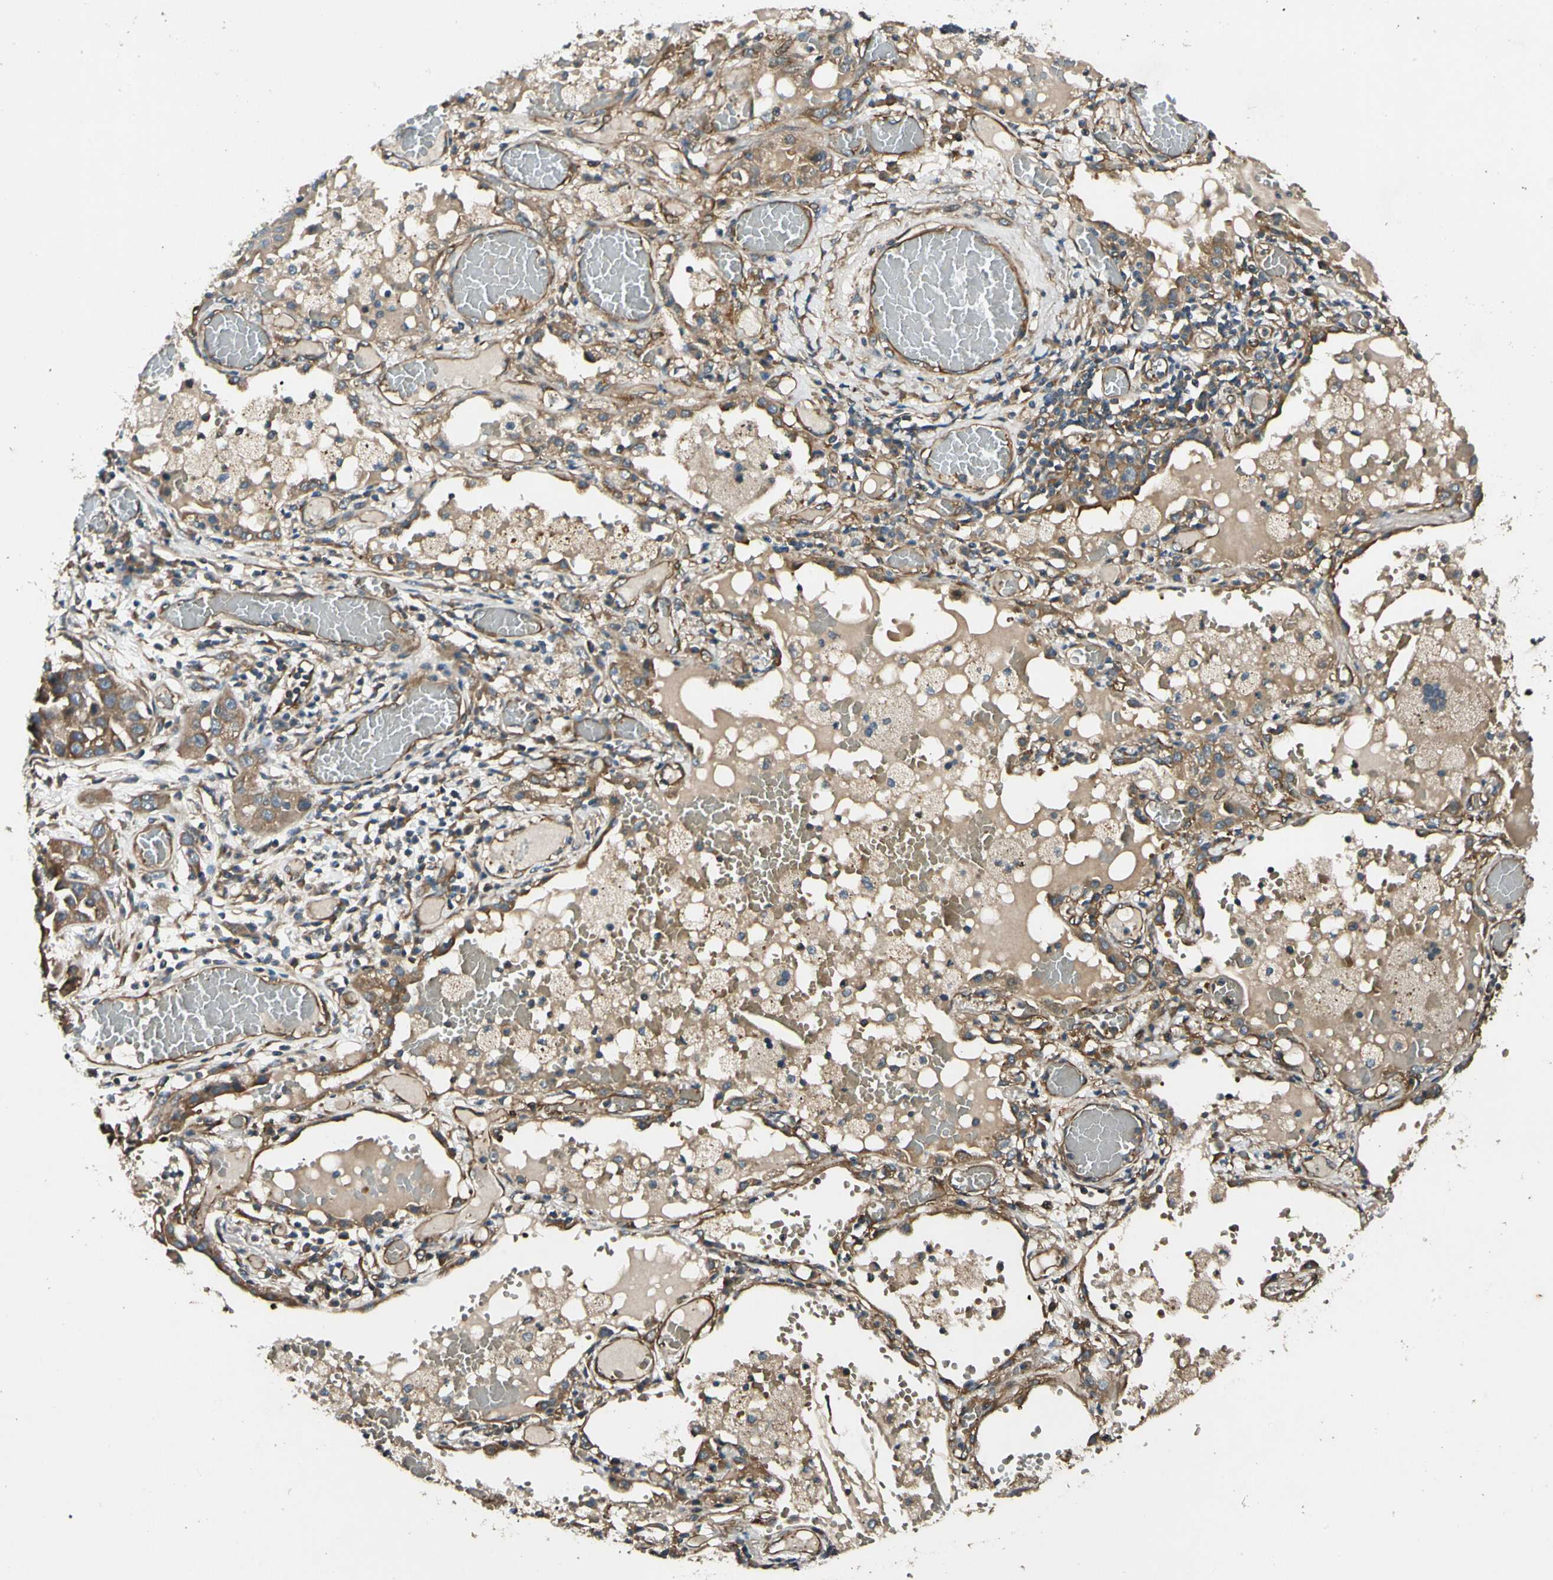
{"staining": {"intensity": "moderate", "quantity": ">75%", "location": "cytoplasmic/membranous"}, "tissue": "lung cancer", "cell_type": "Tumor cells", "image_type": "cancer", "snomed": [{"axis": "morphology", "description": "Squamous cell carcinoma, NOS"}, {"axis": "topography", "description": "Lung"}], "caption": "Protein positivity by immunohistochemistry displays moderate cytoplasmic/membranous positivity in about >75% of tumor cells in lung cancer (squamous cell carcinoma).", "gene": "ROCK2", "patient": {"sex": "male", "age": 71}}